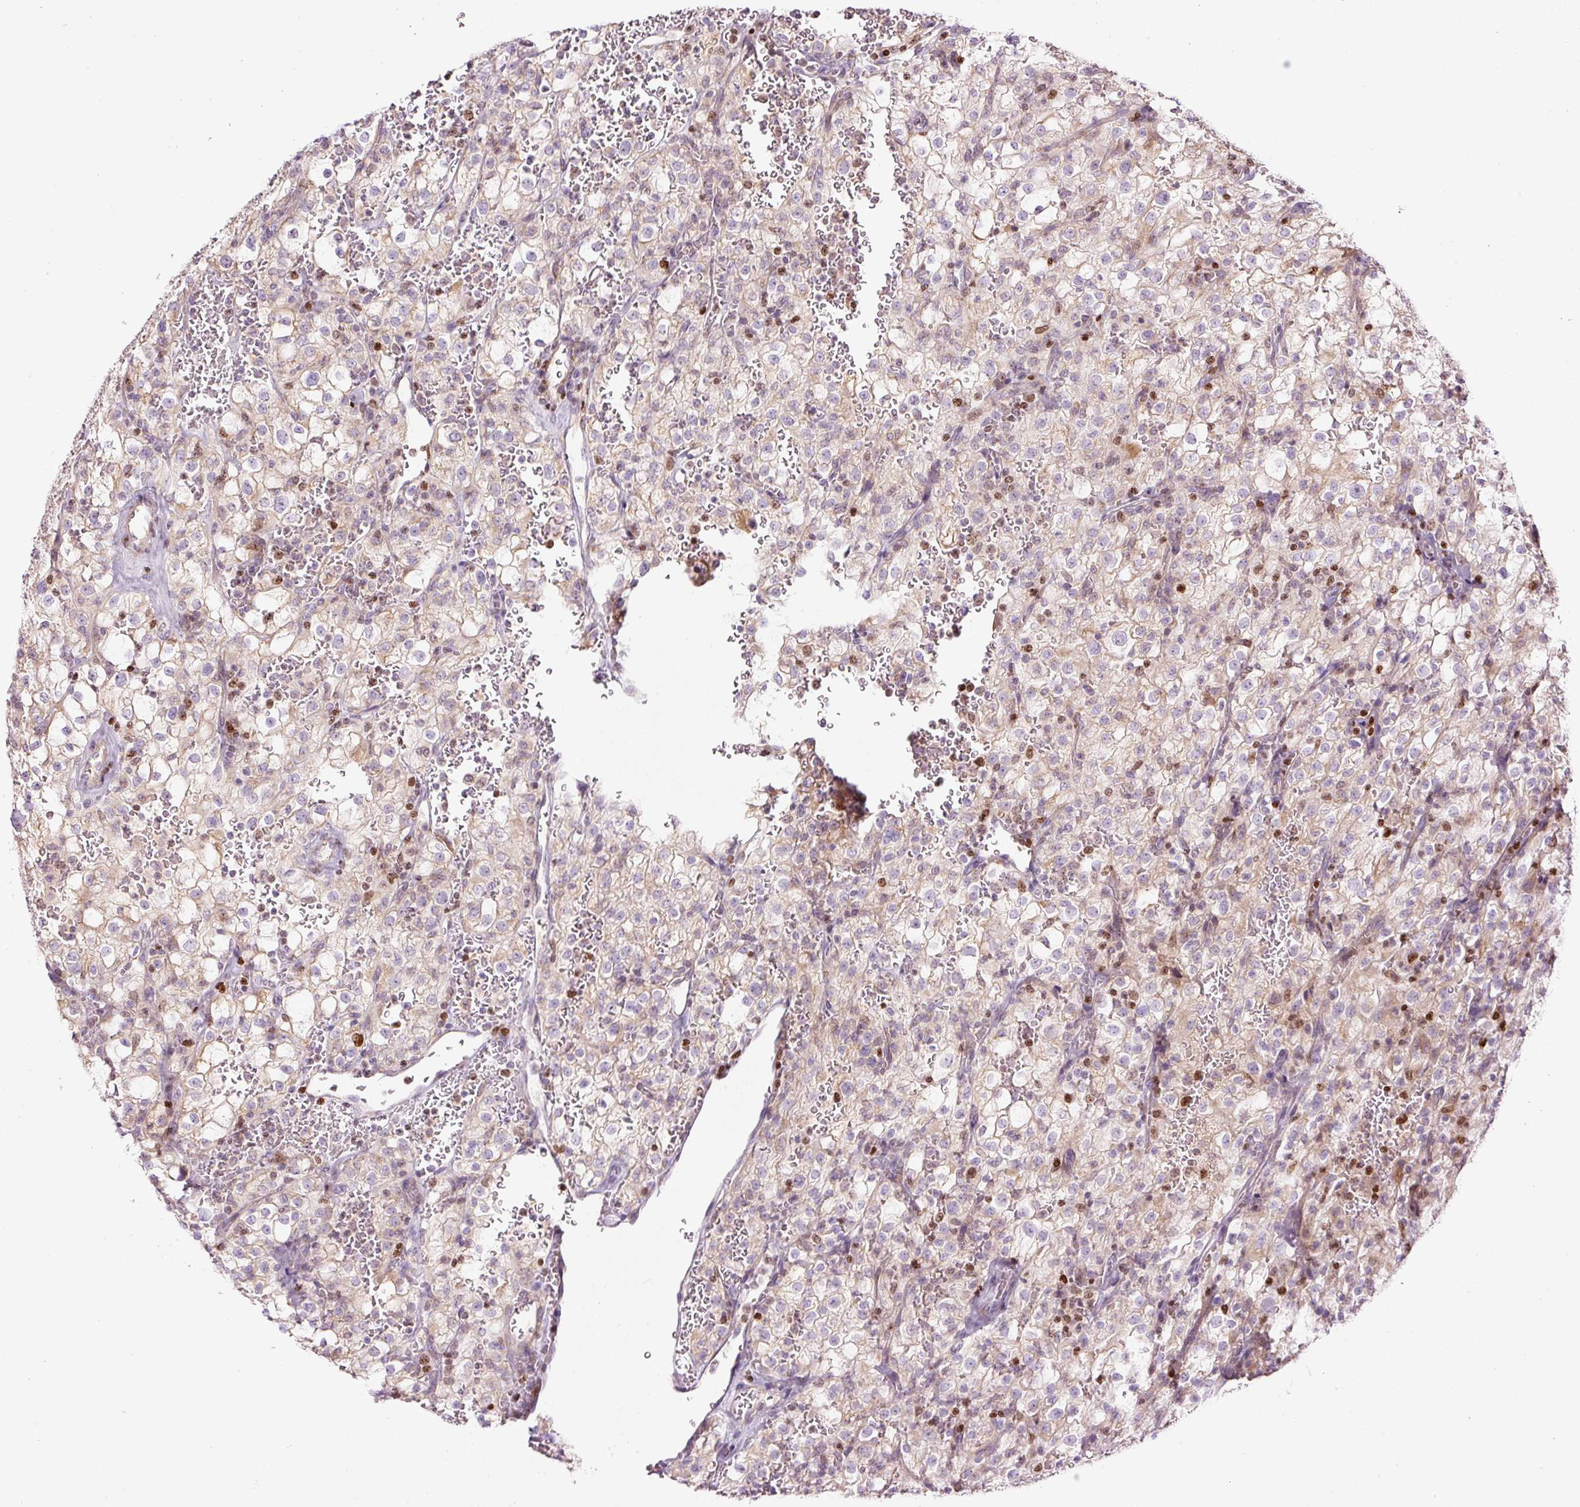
{"staining": {"intensity": "negative", "quantity": "none", "location": "none"}, "tissue": "renal cancer", "cell_type": "Tumor cells", "image_type": "cancer", "snomed": [{"axis": "morphology", "description": "Adenocarcinoma, NOS"}, {"axis": "topography", "description": "Kidney"}], "caption": "Immunohistochemistry image of neoplastic tissue: human renal adenocarcinoma stained with DAB (3,3'-diaminobenzidine) shows no significant protein positivity in tumor cells.", "gene": "TMEM8B", "patient": {"sex": "female", "age": 74}}